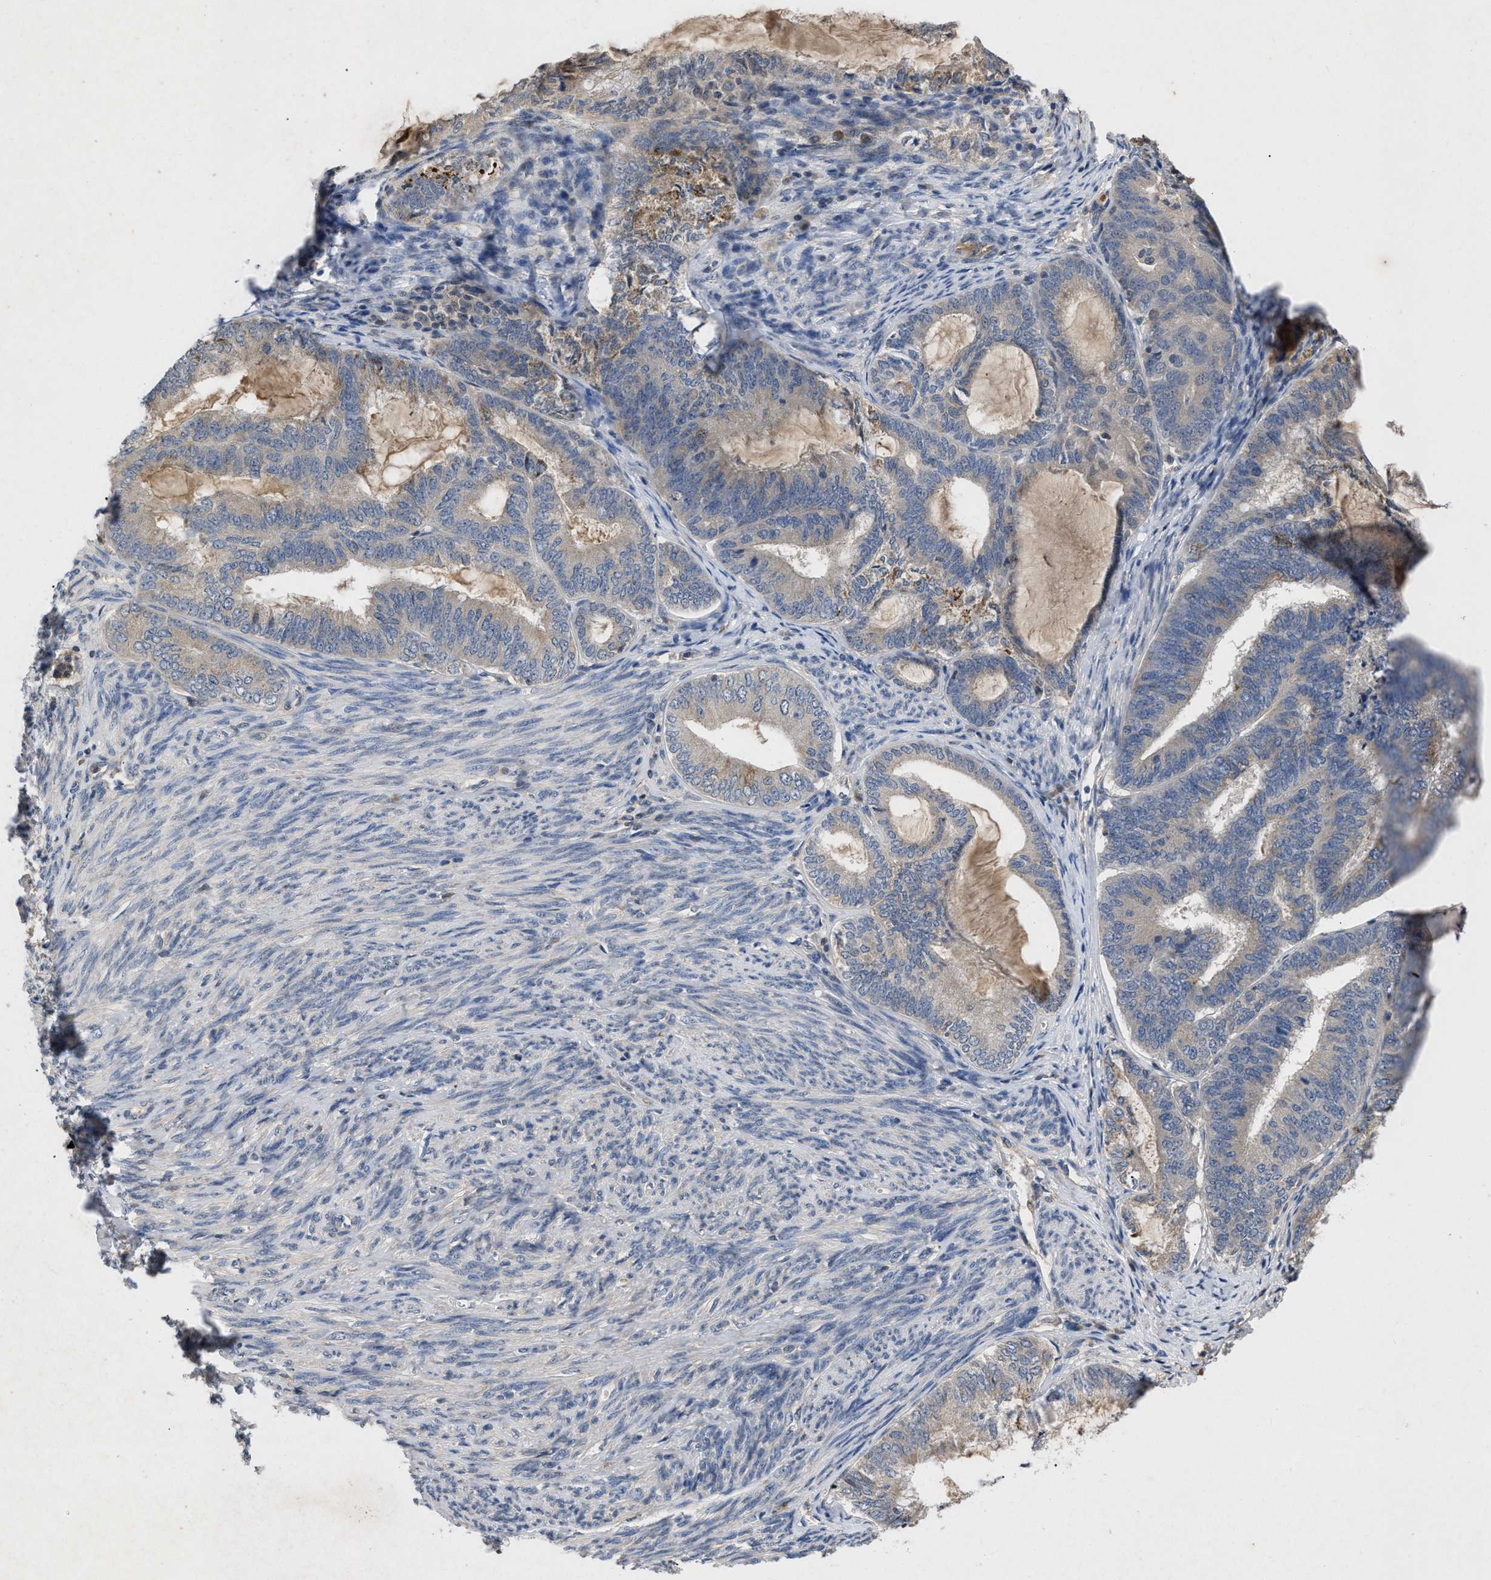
{"staining": {"intensity": "moderate", "quantity": "<25%", "location": "cytoplasmic/membranous"}, "tissue": "endometrial cancer", "cell_type": "Tumor cells", "image_type": "cancer", "snomed": [{"axis": "morphology", "description": "Adenocarcinoma, NOS"}, {"axis": "topography", "description": "Endometrium"}], "caption": "Protein staining of endometrial adenocarcinoma tissue displays moderate cytoplasmic/membranous positivity in about <25% of tumor cells.", "gene": "VPS4A", "patient": {"sex": "female", "age": 86}}